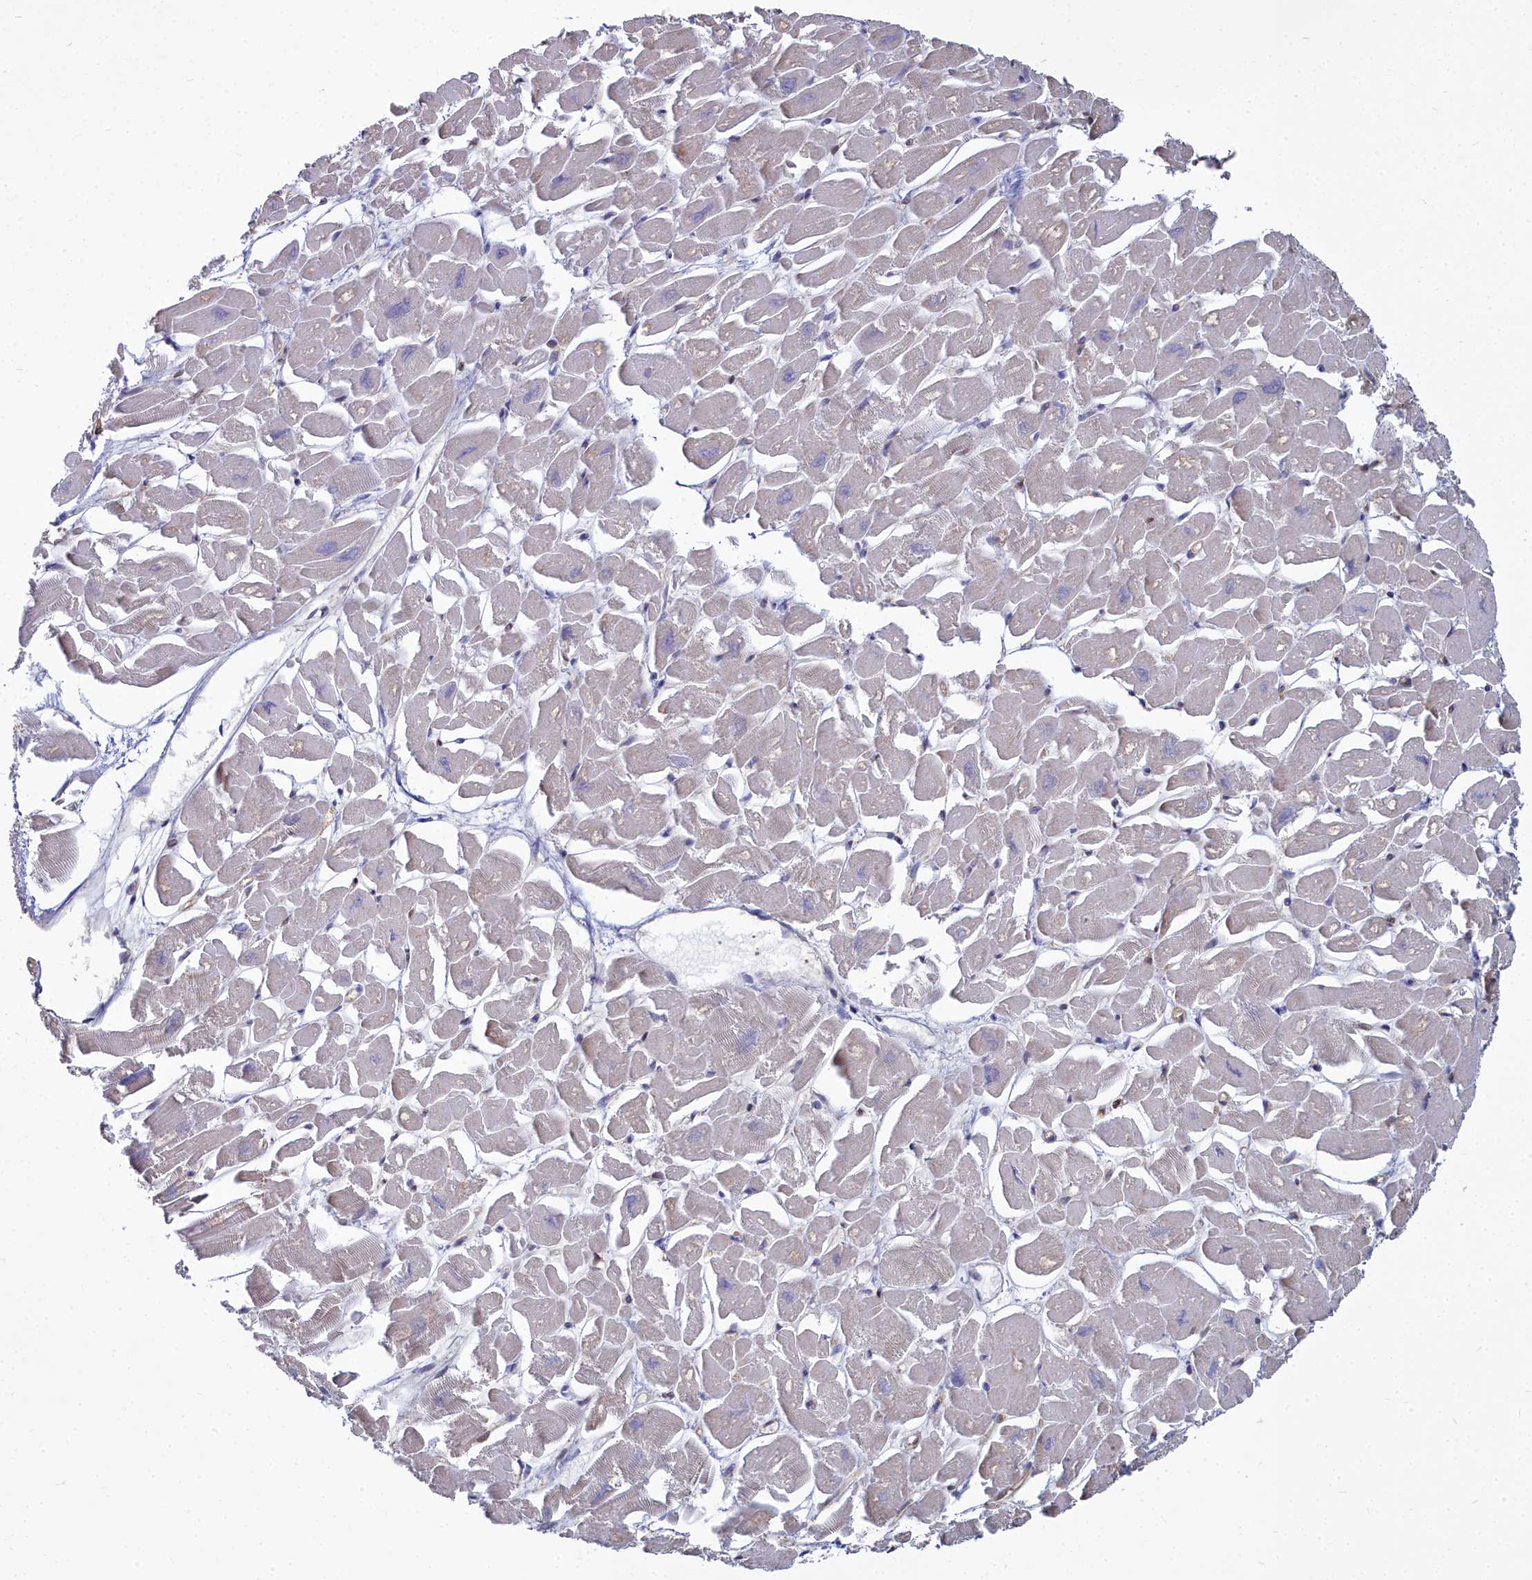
{"staining": {"intensity": "negative", "quantity": "none", "location": "none"}, "tissue": "heart muscle", "cell_type": "Cardiomyocytes", "image_type": "normal", "snomed": [{"axis": "morphology", "description": "Normal tissue, NOS"}, {"axis": "topography", "description": "Heart"}], "caption": "Immunohistochemical staining of normal human heart muscle demonstrates no significant positivity in cardiomyocytes.", "gene": "PPP1R14A", "patient": {"sex": "male", "age": 54}}